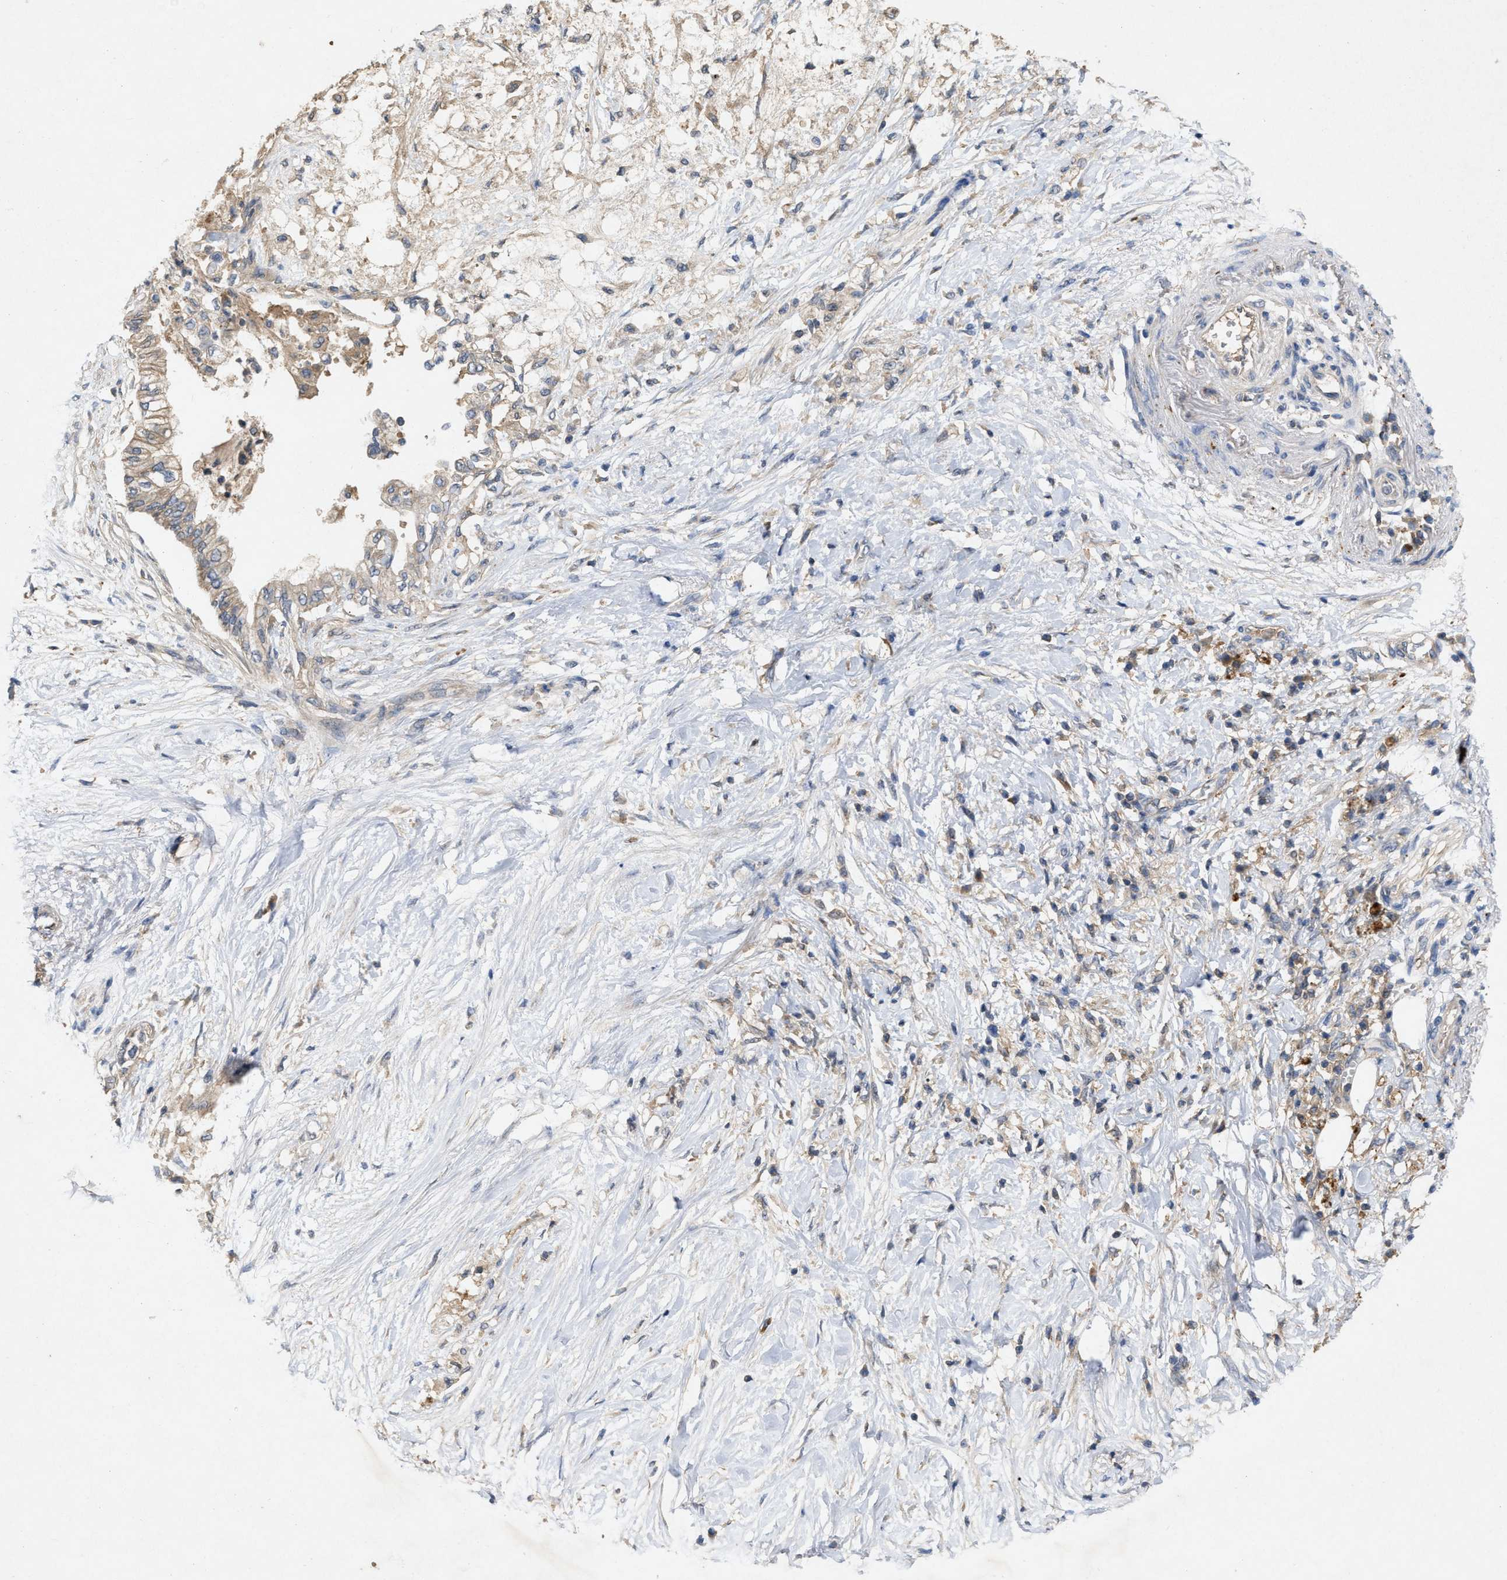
{"staining": {"intensity": "weak", "quantity": "25%-75%", "location": "cytoplasmic/membranous"}, "tissue": "pancreatic cancer", "cell_type": "Tumor cells", "image_type": "cancer", "snomed": [{"axis": "morphology", "description": "Normal tissue, NOS"}, {"axis": "morphology", "description": "Adenocarcinoma, NOS"}, {"axis": "topography", "description": "Pancreas"}, {"axis": "topography", "description": "Duodenum"}], "caption": "Pancreatic cancer (adenocarcinoma) stained for a protein (brown) displays weak cytoplasmic/membranous positive expression in approximately 25%-75% of tumor cells.", "gene": "LPAR2", "patient": {"sex": "female", "age": 60}}